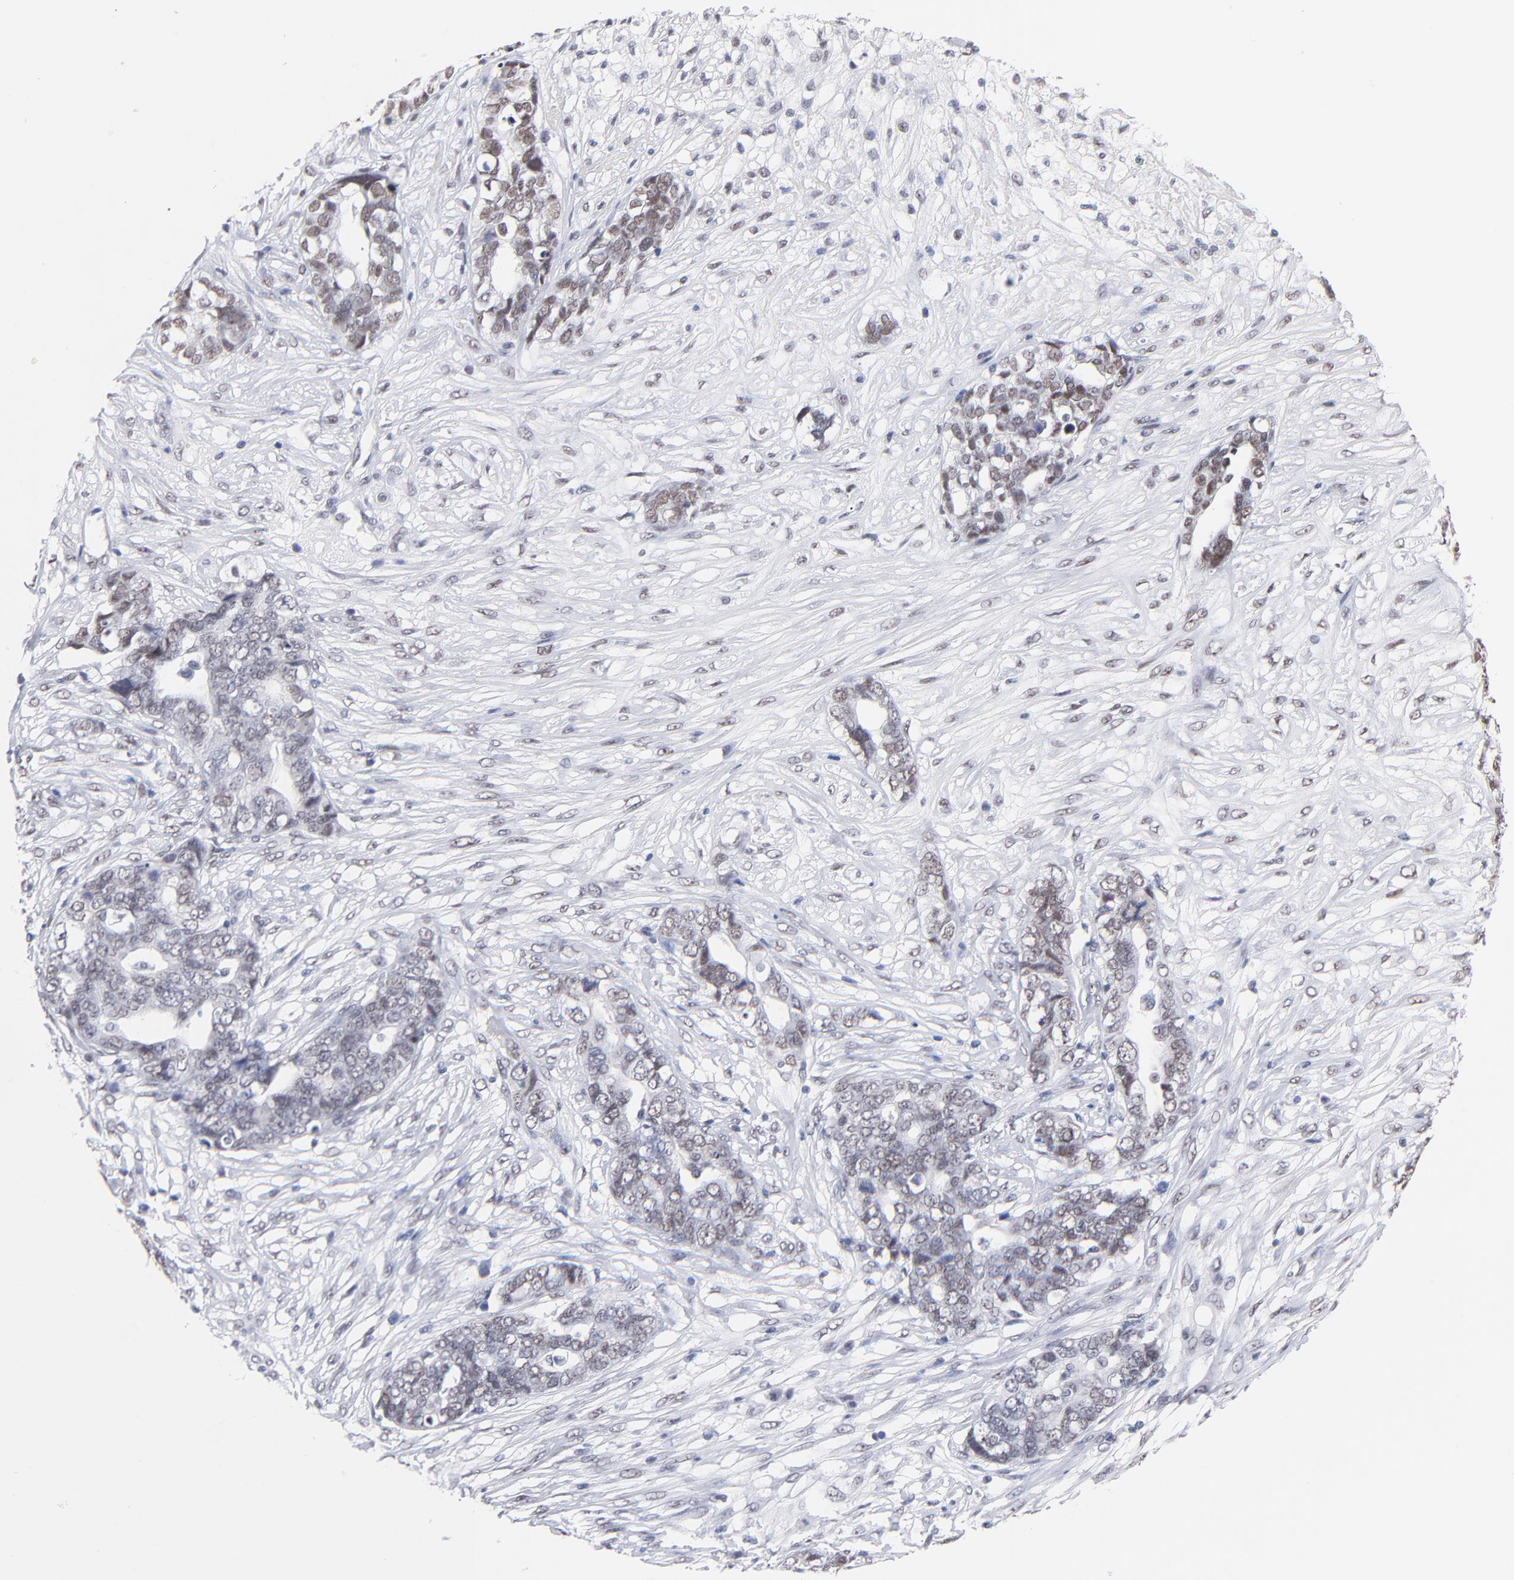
{"staining": {"intensity": "weak", "quantity": "25%-75%", "location": "nuclear"}, "tissue": "ovarian cancer", "cell_type": "Tumor cells", "image_type": "cancer", "snomed": [{"axis": "morphology", "description": "Normal tissue, NOS"}, {"axis": "morphology", "description": "Cystadenocarcinoma, serous, NOS"}, {"axis": "topography", "description": "Fallopian tube"}, {"axis": "topography", "description": "Ovary"}], "caption": "The immunohistochemical stain highlights weak nuclear positivity in tumor cells of serous cystadenocarcinoma (ovarian) tissue.", "gene": "ZNF74", "patient": {"sex": "female", "age": 56}}